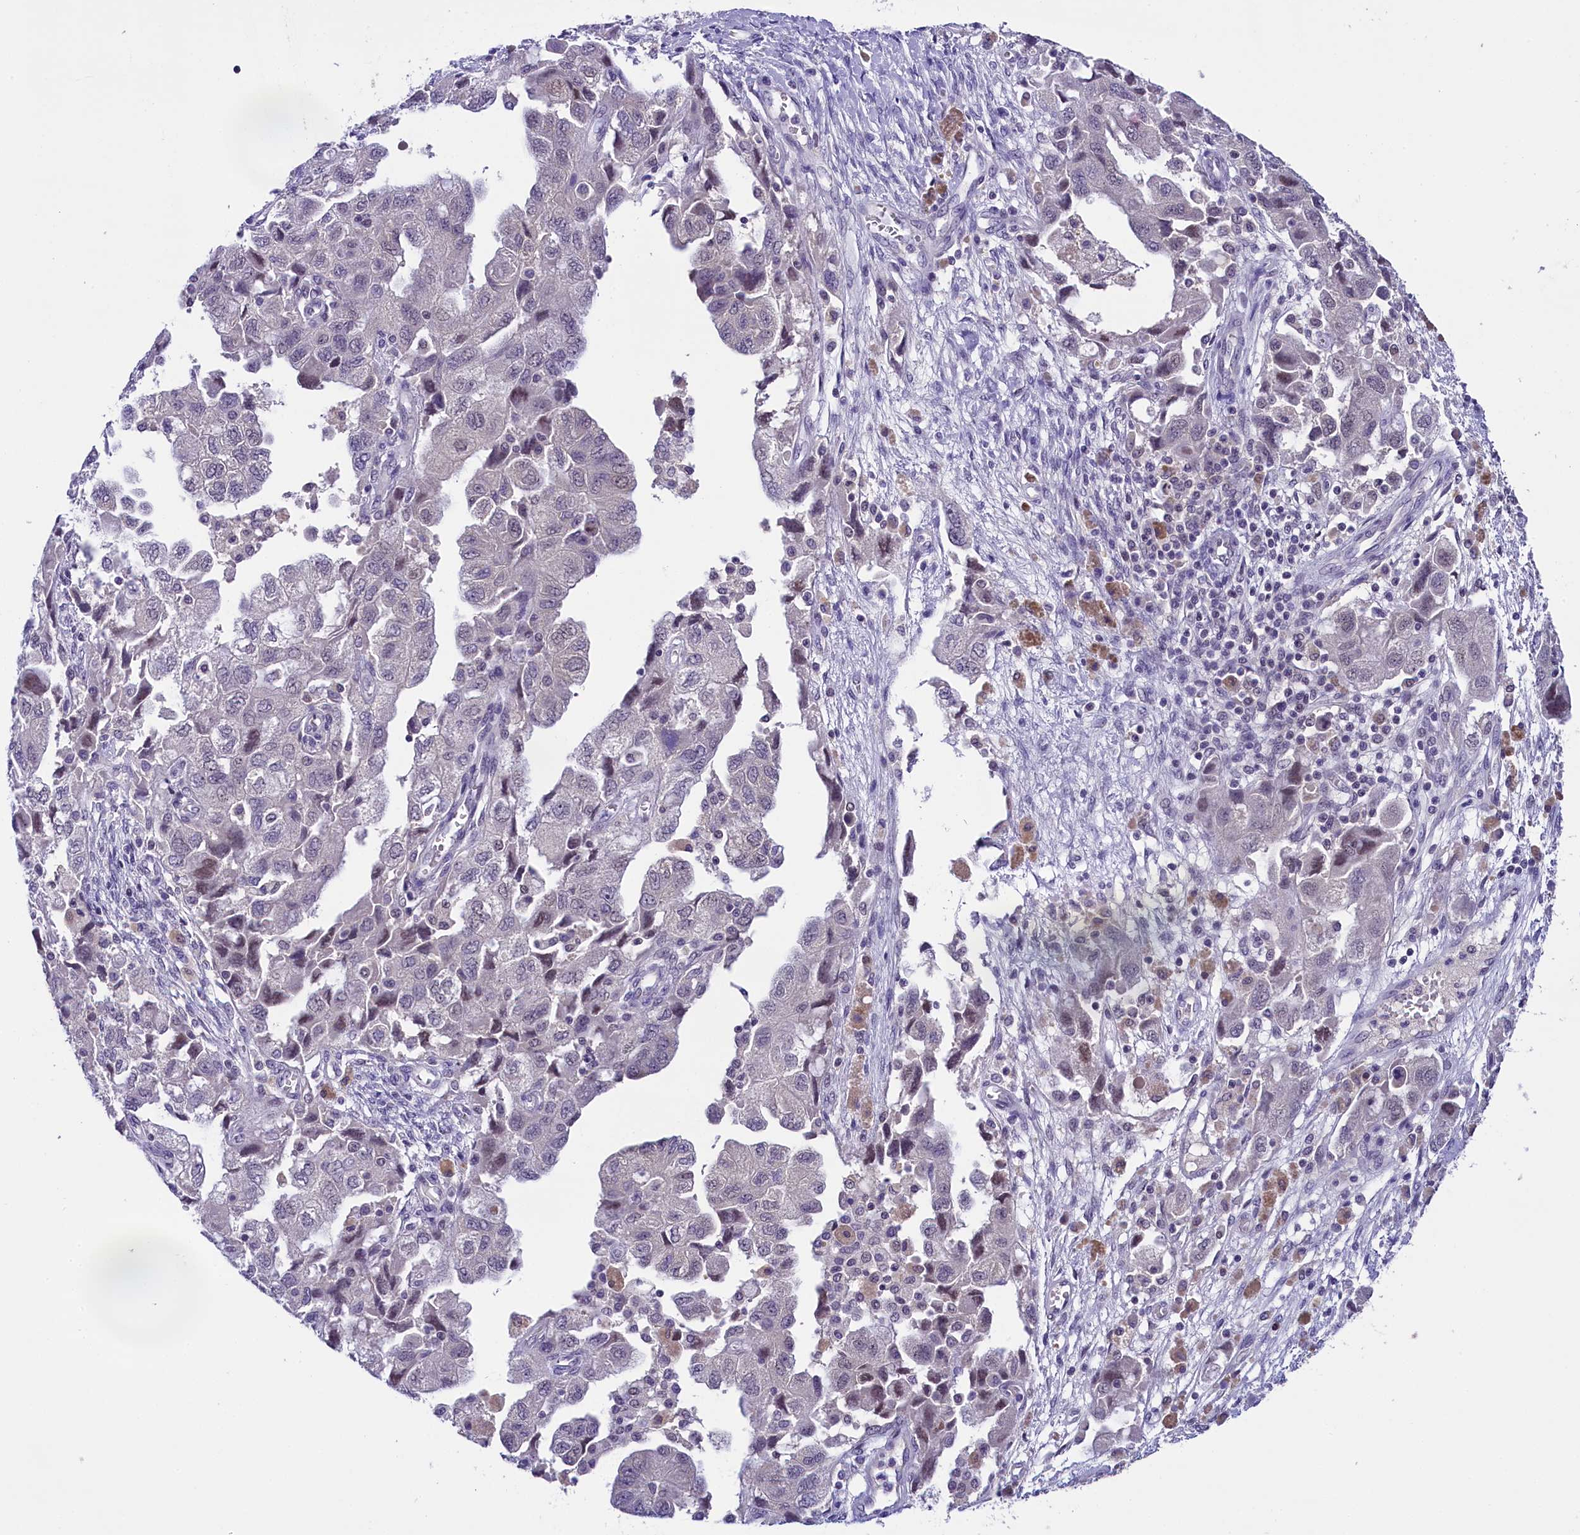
{"staining": {"intensity": "negative", "quantity": "none", "location": "none"}, "tissue": "ovarian cancer", "cell_type": "Tumor cells", "image_type": "cancer", "snomed": [{"axis": "morphology", "description": "Carcinoma, NOS"}, {"axis": "morphology", "description": "Cystadenocarcinoma, serous, NOS"}, {"axis": "topography", "description": "Ovary"}], "caption": "Tumor cells are negative for protein expression in human ovarian carcinoma.", "gene": "IQCN", "patient": {"sex": "female", "age": 69}}